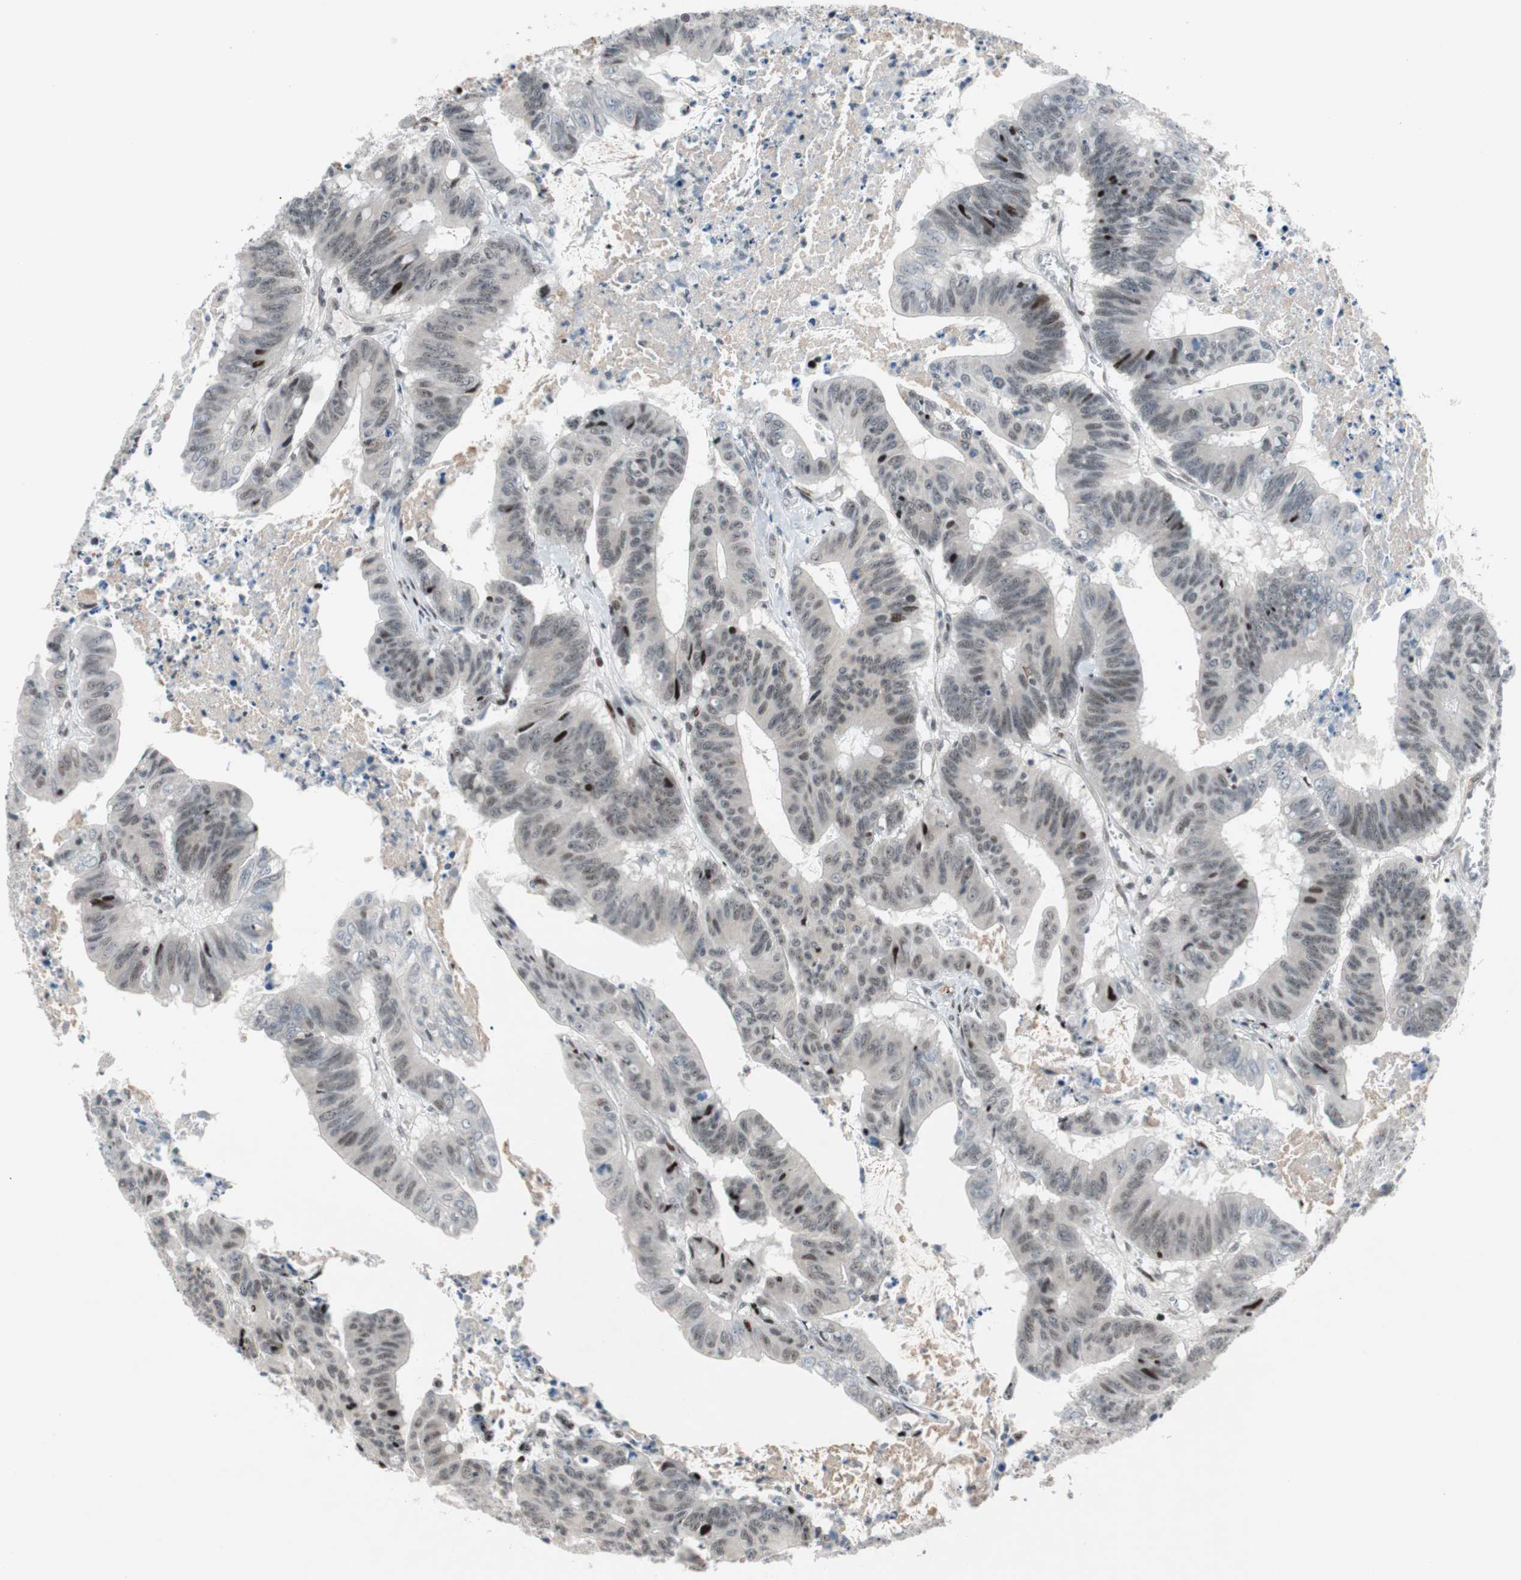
{"staining": {"intensity": "weak", "quantity": "25%-75%", "location": "nuclear"}, "tissue": "colorectal cancer", "cell_type": "Tumor cells", "image_type": "cancer", "snomed": [{"axis": "morphology", "description": "Adenocarcinoma, NOS"}, {"axis": "topography", "description": "Colon"}], "caption": "Tumor cells exhibit low levels of weak nuclear expression in about 25%-75% of cells in human colorectal adenocarcinoma. (Stains: DAB in brown, nuclei in blue, Microscopy: brightfield microscopy at high magnification).", "gene": "FBXO44", "patient": {"sex": "male", "age": 45}}